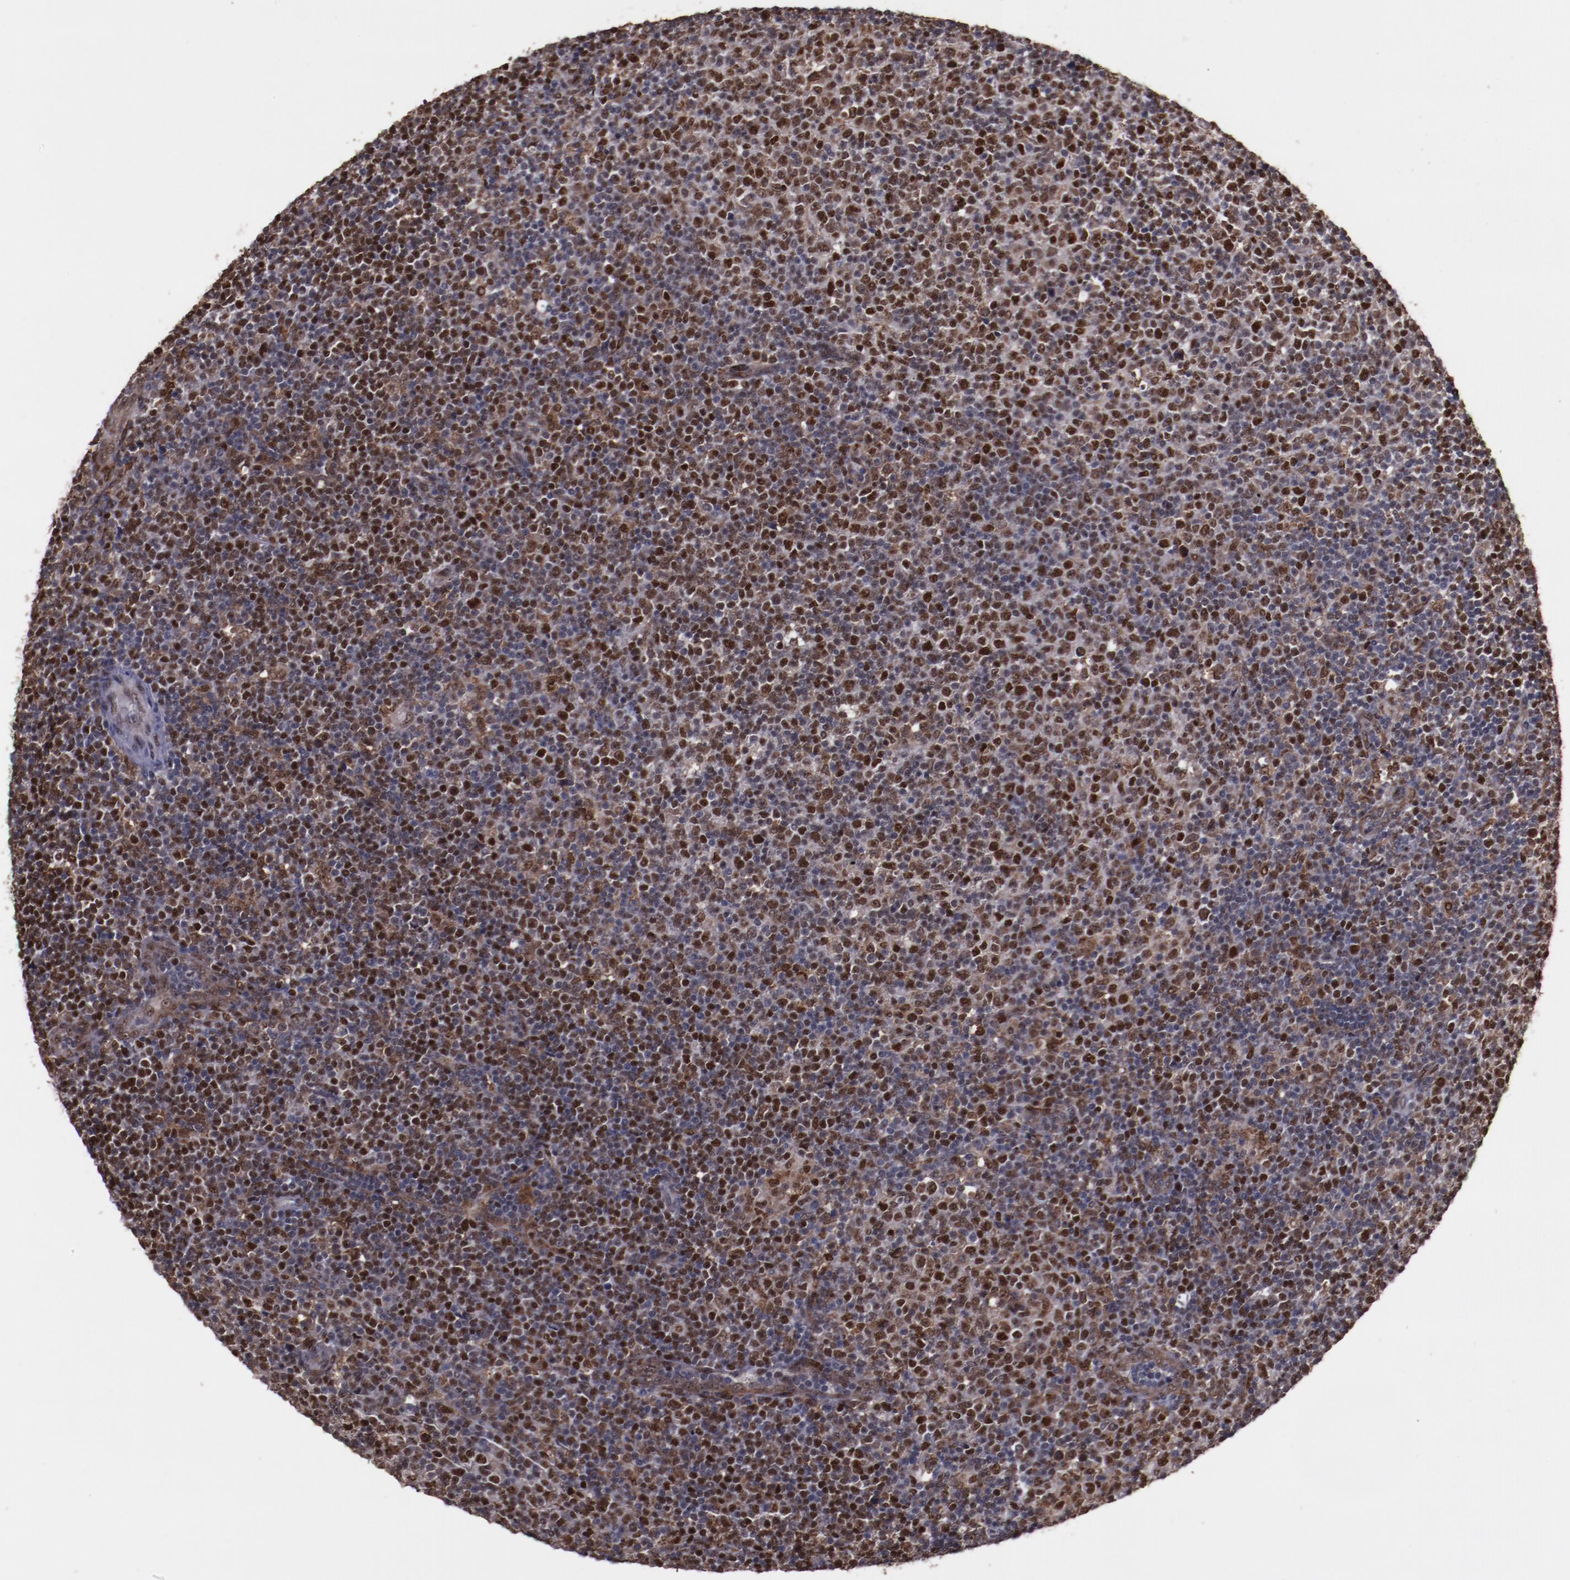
{"staining": {"intensity": "moderate", "quantity": "25%-75%", "location": "nuclear"}, "tissue": "lymphoma", "cell_type": "Tumor cells", "image_type": "cancer", "snomed": [{"axis": "morphology", "description": "Malignant lymphoma, non-Hodgkin's type, Low grade"}, {"axis": "topography", "description": "Lymph node"}], "caption": "Immunohistochemical staining of human lymphoma displays medium levels of moderate nuclear protein expression in about 25%-75% of tumor cells. The staining was performed using DAB (3,3'-diaminobenzidine), with brown indicating positive protein expression. Nuclei are stained blue with hematoxylin.", "gene": "CHEK2", "patient": {"sex": "male", "age": 70}}